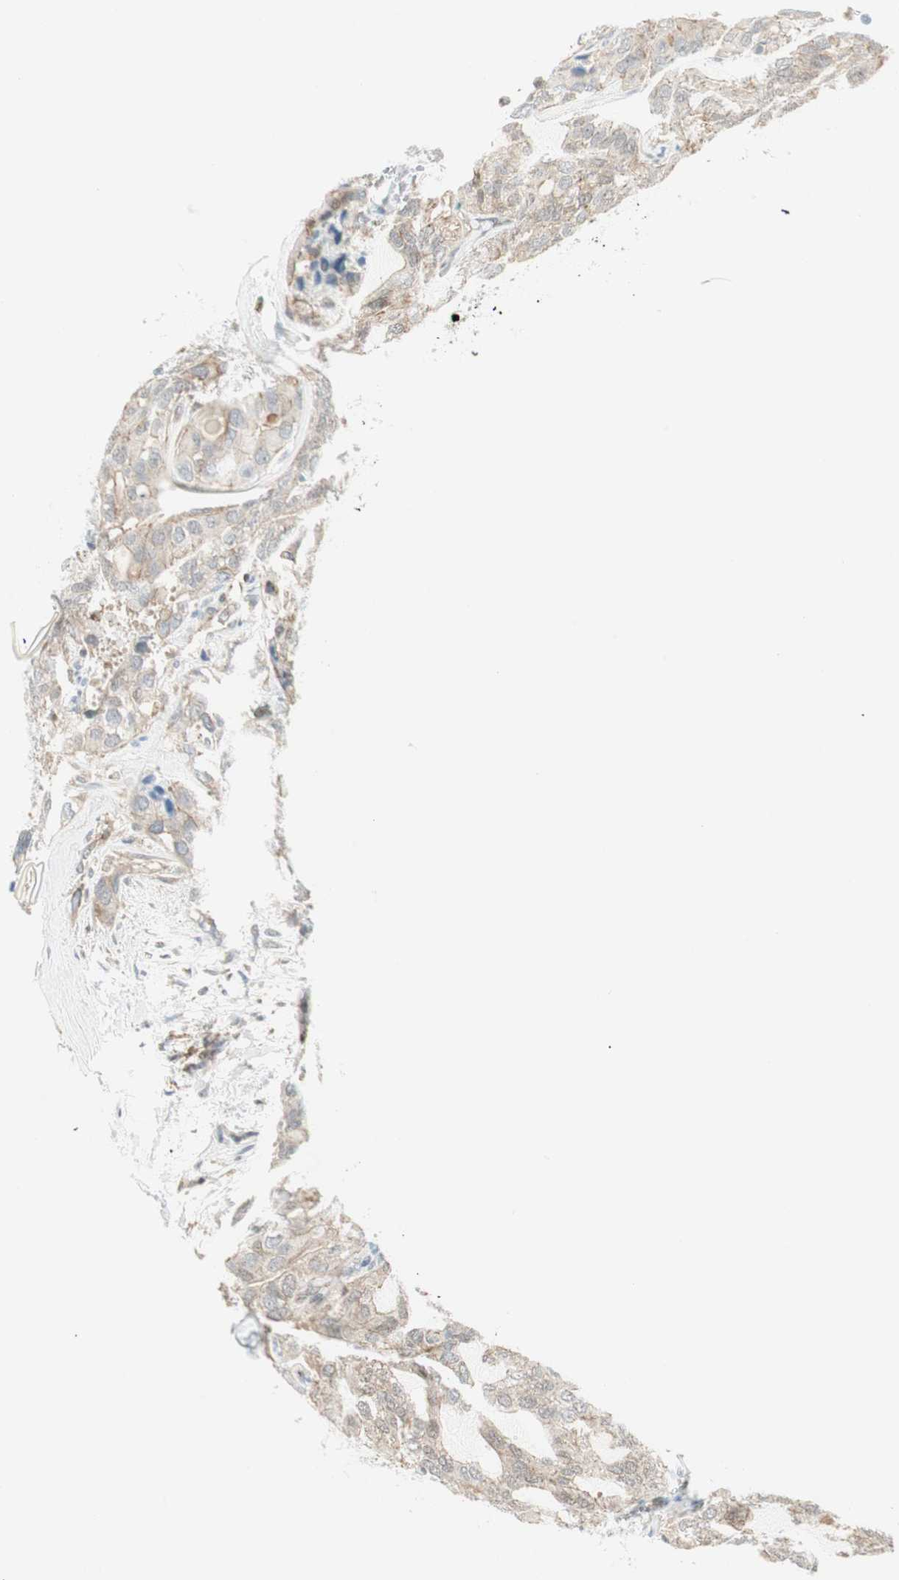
{"staining": {"intensity": "weak", "quantity": ">75%", "location": "cytoplasmic/membranous"}, "tissue": "thyroid cancer", "cell_type": "Tumor cells", "image_type": "cancer", "snomed": [{"axis": "morphology", "description": "Follicular adenoma carcinoma, NOS"}, {"axis": "topography", "description": "Thyroid gland"}], "caption": "Thyroid cancer was stained to show a protein in brown. There is low levels of weak cytoplasmic/membranous positivity in about >75% of tumor cells.", "gene": "PPP1CA", "patient": {"sex": "male", "age": 75}}